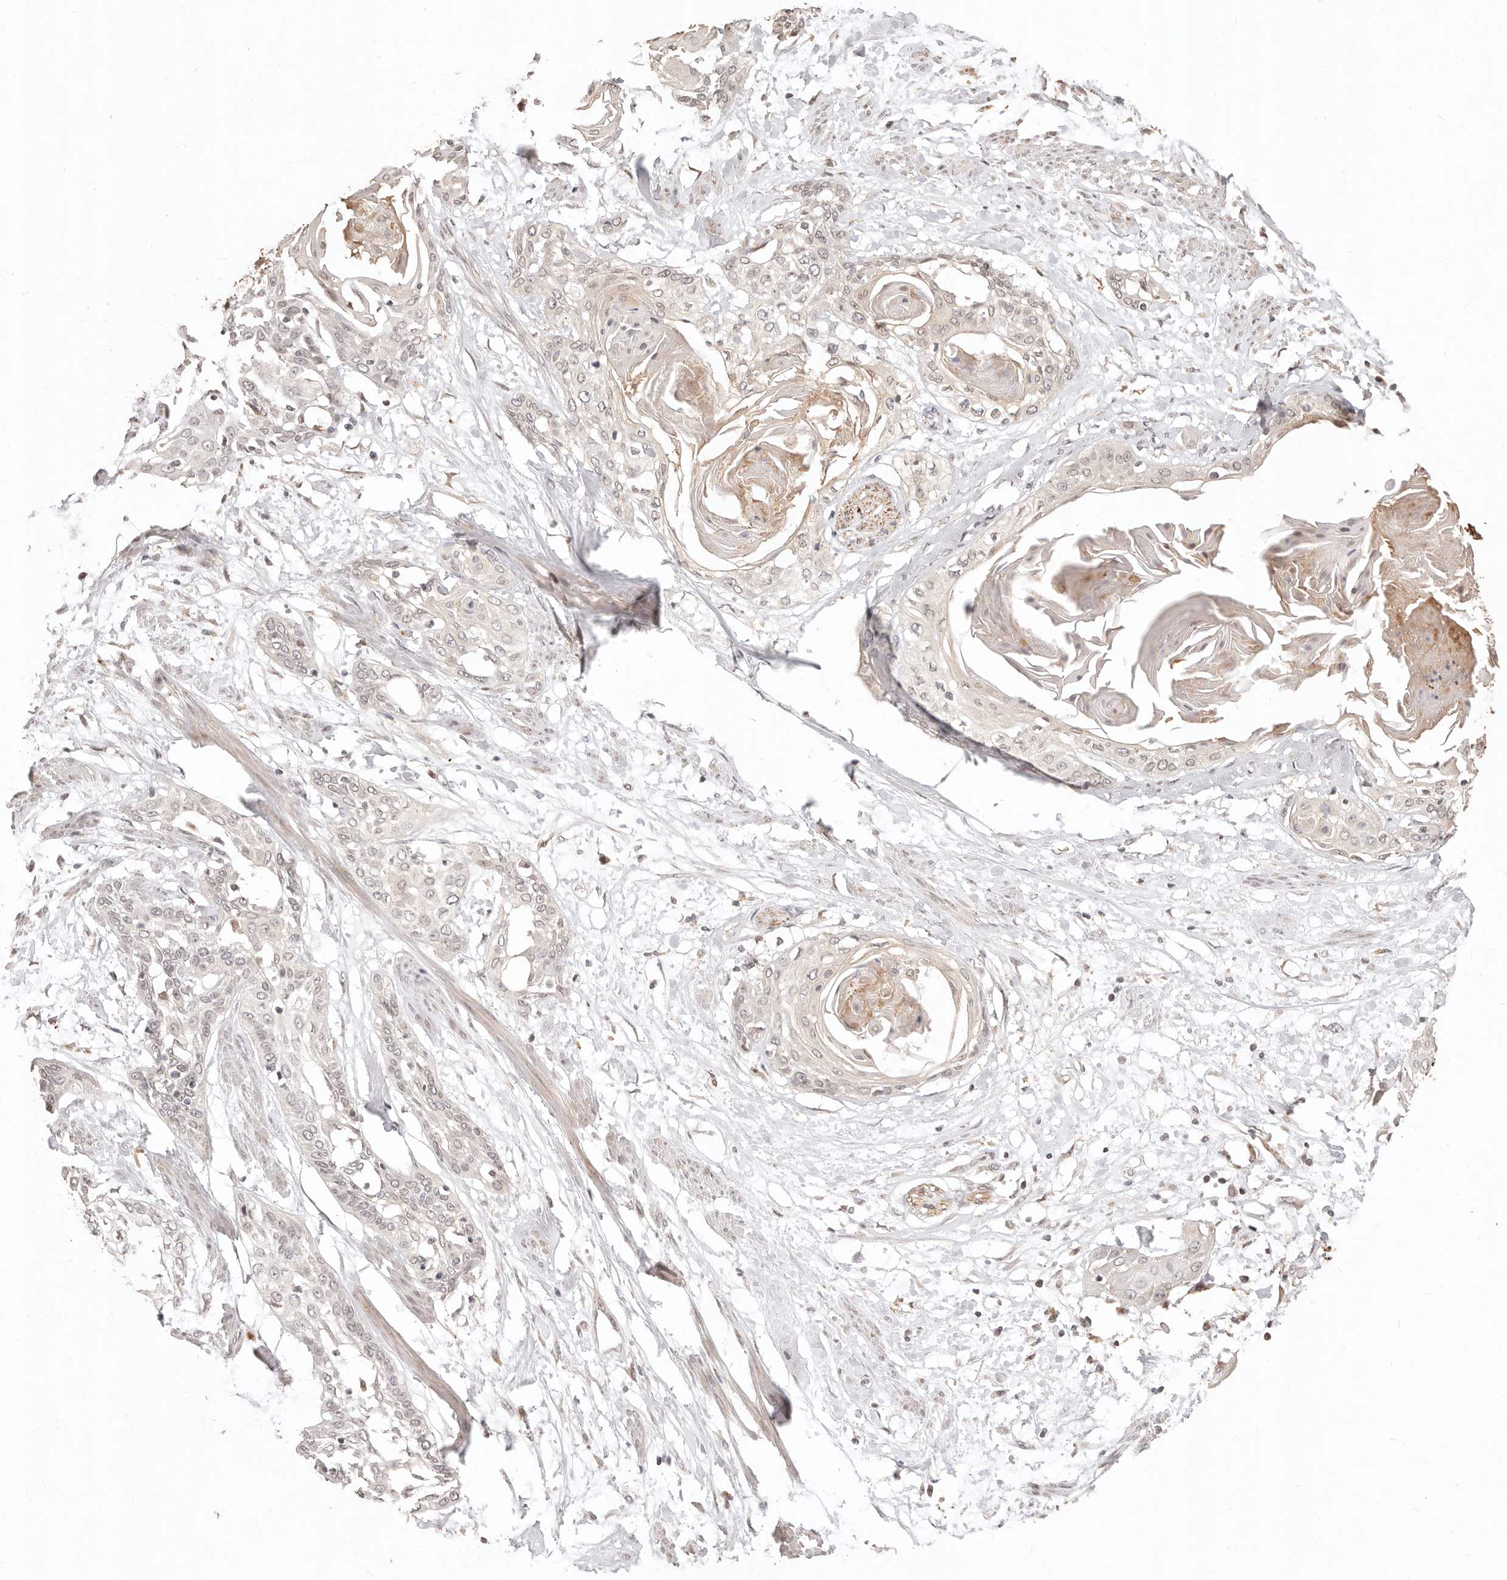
{"staining": {"intensity": "negative", "quantity": "none", "location": "none"}, "tissue": "cervical cancer", "cell_type": "Tumor cells", "image_type": "cancer", "snomed": [{"axis": "morphology", "description": "Squamous cell carcinoma, NOS"}, {"axis": "topography", "description": "Cervix"}], "caption": "High power microscopy micrograph of an immunohistochemistry photomicrograph of cervical cancer (squamous cell carcinoma), revealing no significant positivity in tumor cells.", "gene": "KIF9", "patient": {"sex": "female", "age": 57}}